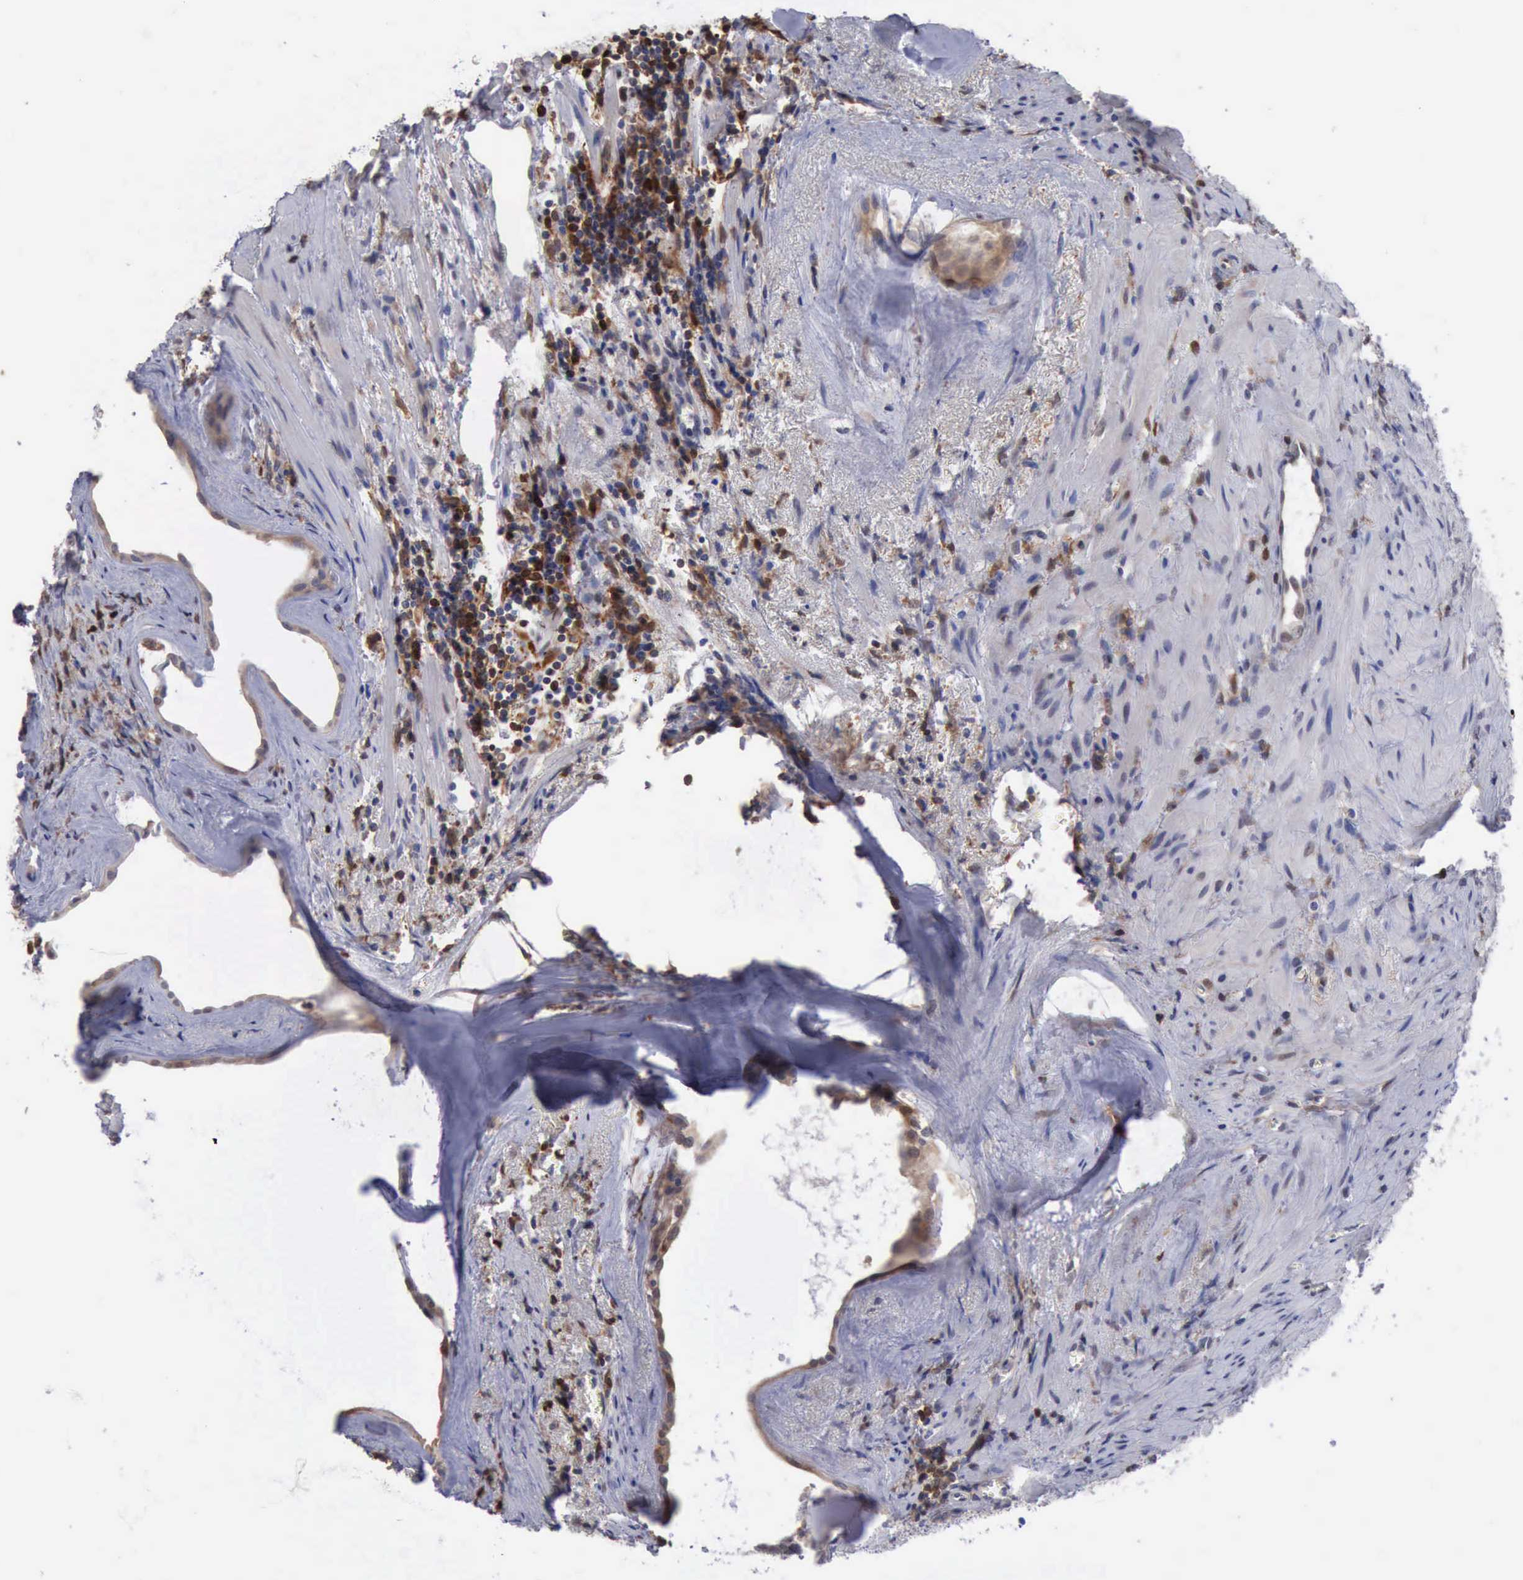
{"staining": {"intensity": "weak", "quantity": "25%-75%", "location": "cytoplasmic/membranous"}, "tissue": "prostate cancer", "cell_type": "Tumor cells", "image_type": "cancer", "snomed": [{"axis": "morphology", "description": "Adenocarcinoma, Medium grade"}, {"axis": "topography", "description": "Prostate"}], "caption": "Prostate adenocarcinoma (medium-grade) stained with DAB immunohistochemistry (IHC) shows low levels of weak cytoplasmic/membranous positivity in about 25%-75% of tumor cells. The staining was performed using DAB, with brown indicating positive protein expression. Nuclei are stained blue with hematoxylin.", "gene": "STAT1", "patient": {"sex": "male", "age": 64}}